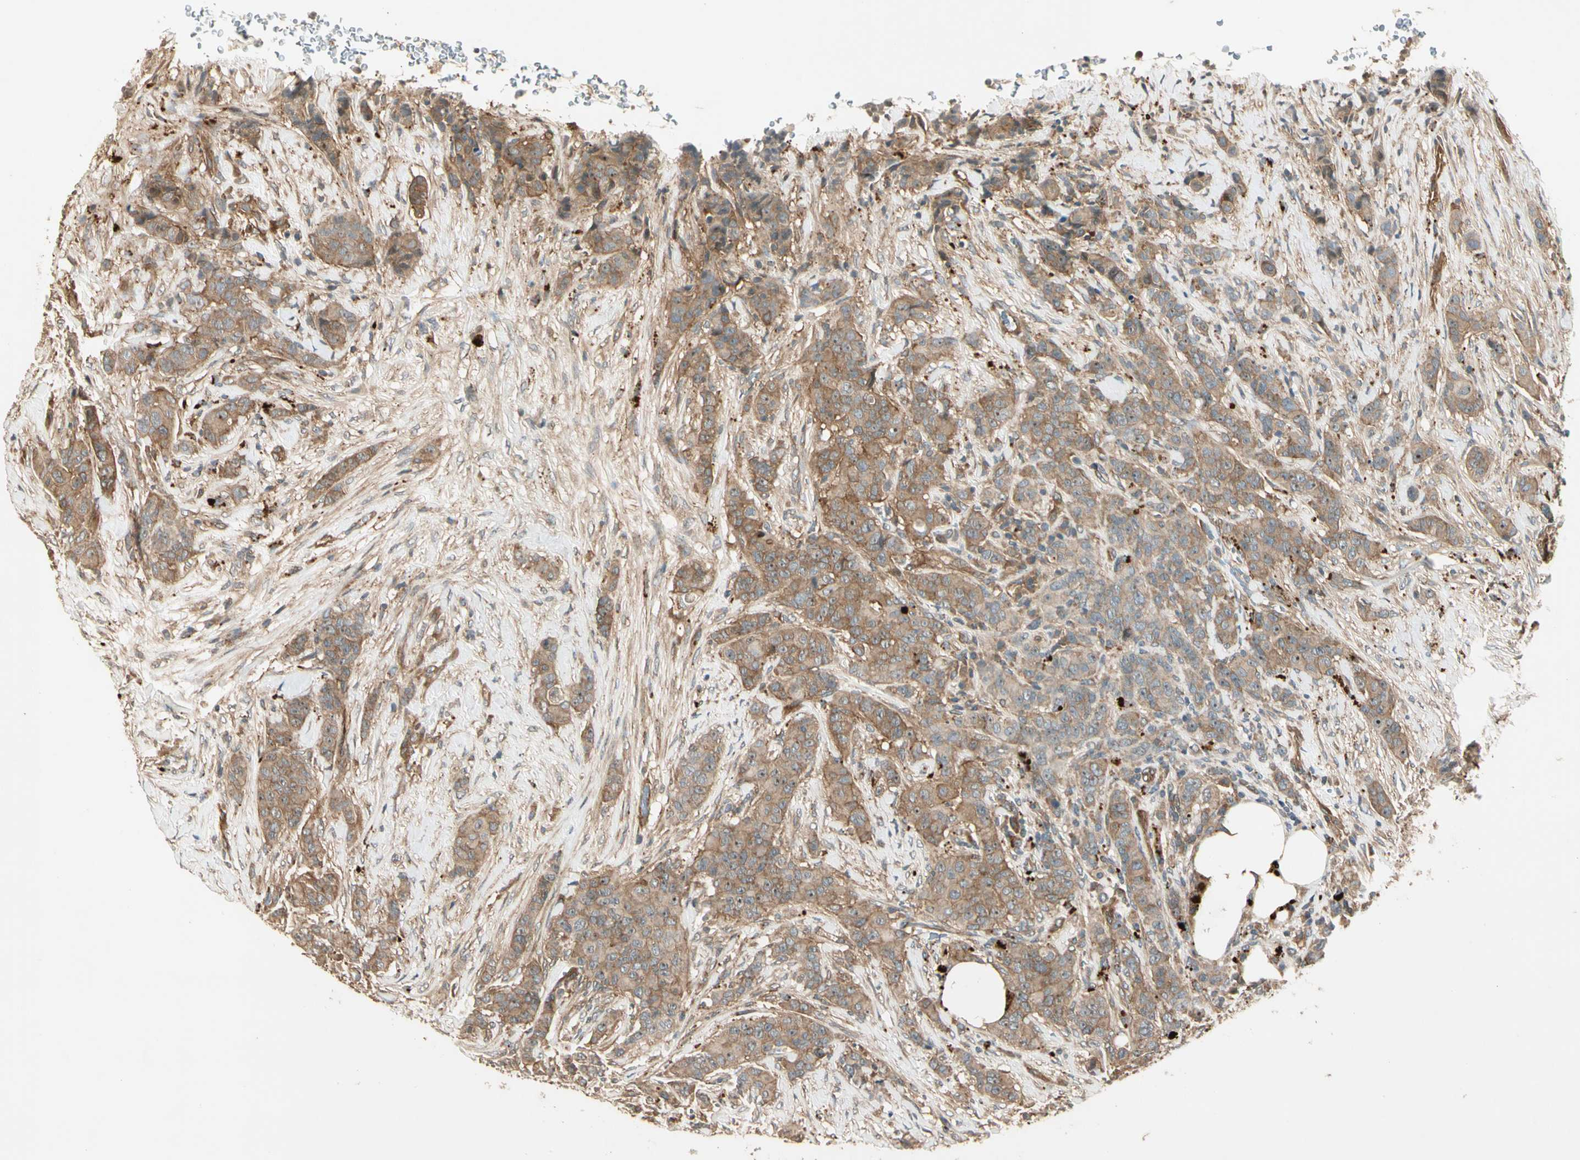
{"staining": {"intensity": "moderate", "quantity": ">75%", "location": "cytoplasmic/membranous"}, "tissue": "breast cancer", "cell_type": "Tumor cells", "image_type": "cancer", "snomed": [{"axis": "morphology", "description": "Duct carcinoma"}, {"axis": "topography", "description": "Breast"}], "caption": "Immunohistochemistry (IHC) photomicrograph of neoplastic tissue: breast invasive ductal carcinoma stained using immunohistochemistry demonstrates medium levels of moderate protein expression localized specifically in the cytoplasmic/membranous of tumor cells, appearing as a cytoplasmic/membranous brown color.", "gene": "ROCK2", "patient": {"sex": "female", "age": 40}}